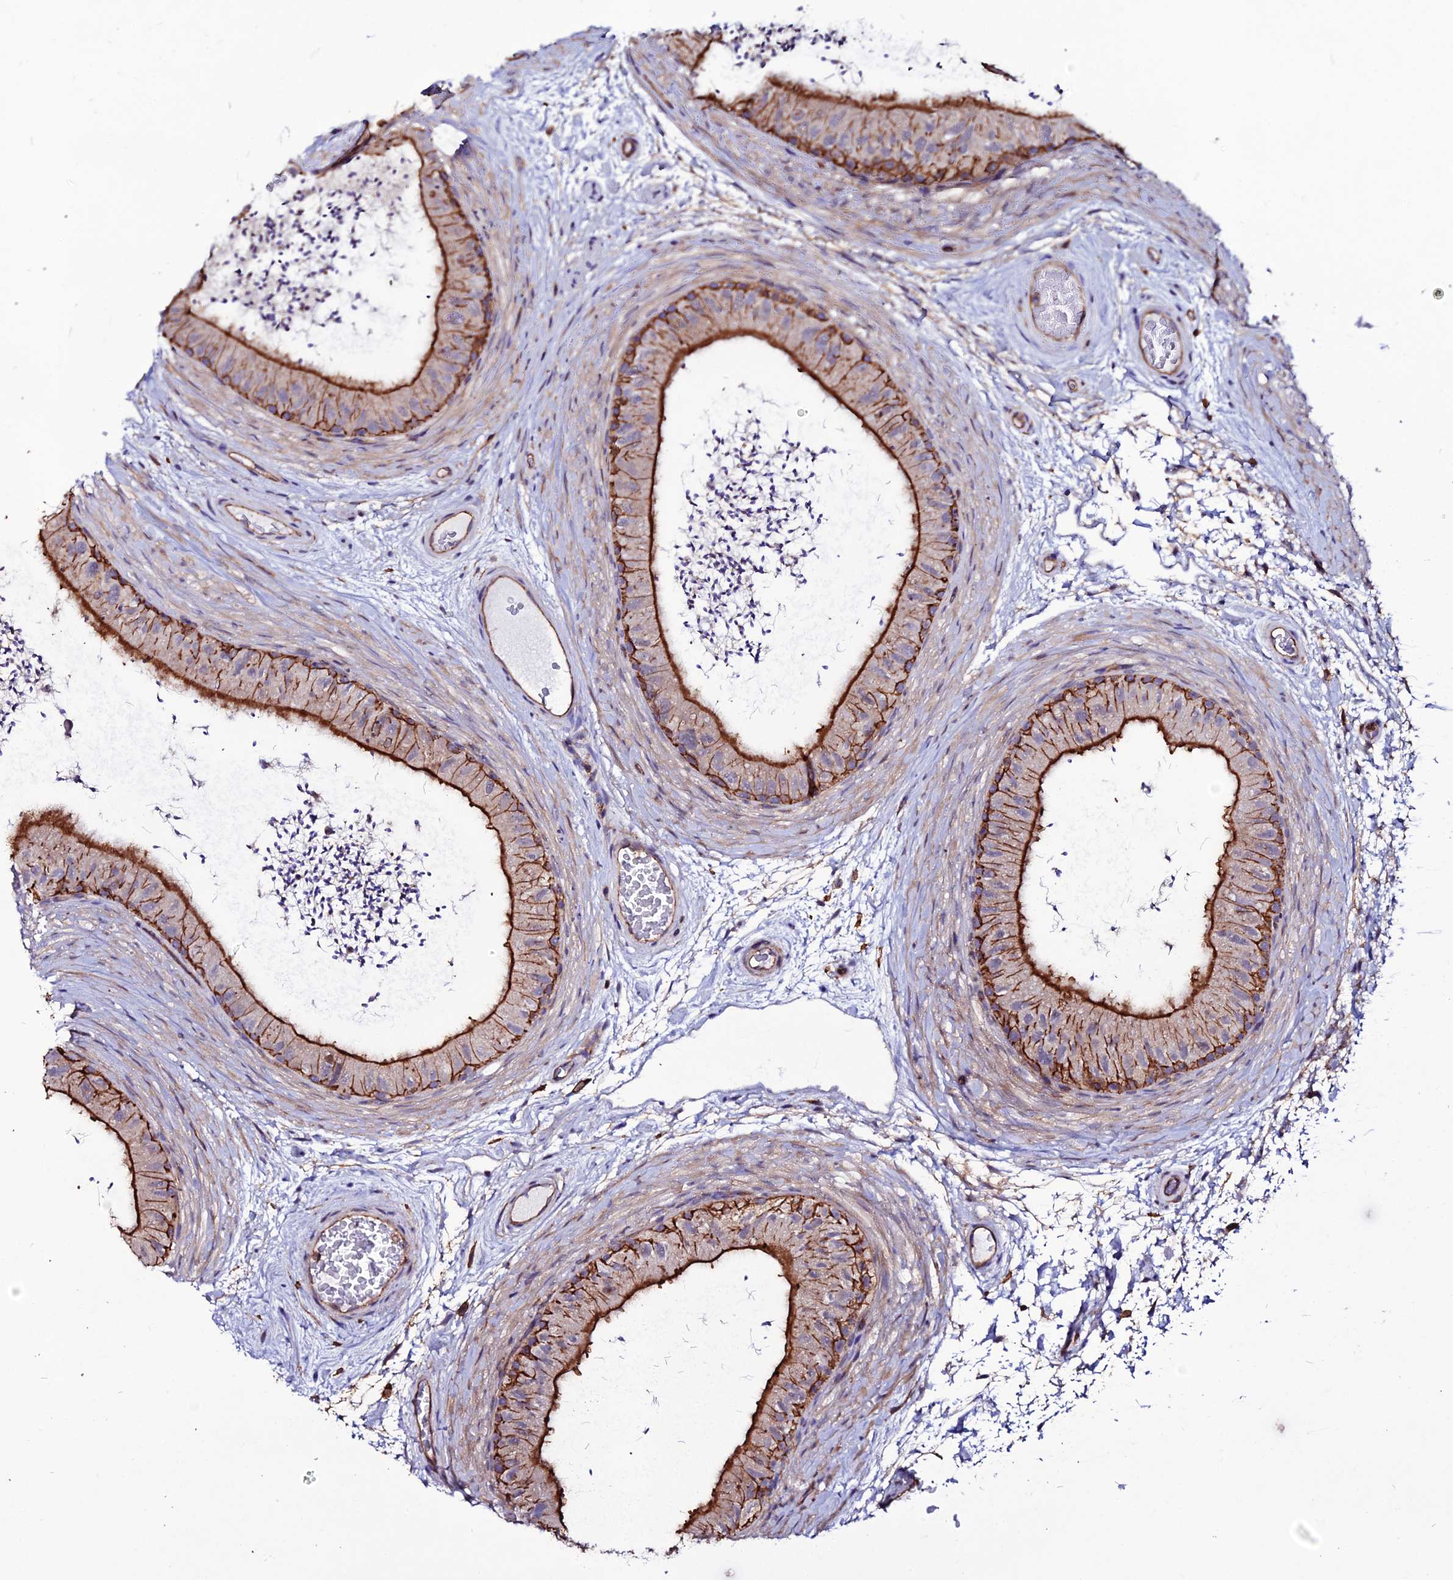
{"staining": {"intensity": "strong", "quantity": "25%-75%", "location": "cytoplasmic/membranous"}, "tissue": "epididymis", "cell_type": "Glandular cells", "image_type": "normal", "snomed": [{"axis": "morphology", "description": "Normal tissue, NOS"}, {"axis": "topography", "description": "Epididymis"}], "caption": "This histopathology image reveals normal epididymis stained with immunohistochemistry to label a protein in brown. The cytoplasmic/membranous of glandular cells show strong positivity for the protein. Nuclei are counter-stained blue.", "gene": "USP17L10", "patient": {"sex": "male", "age": 50}}